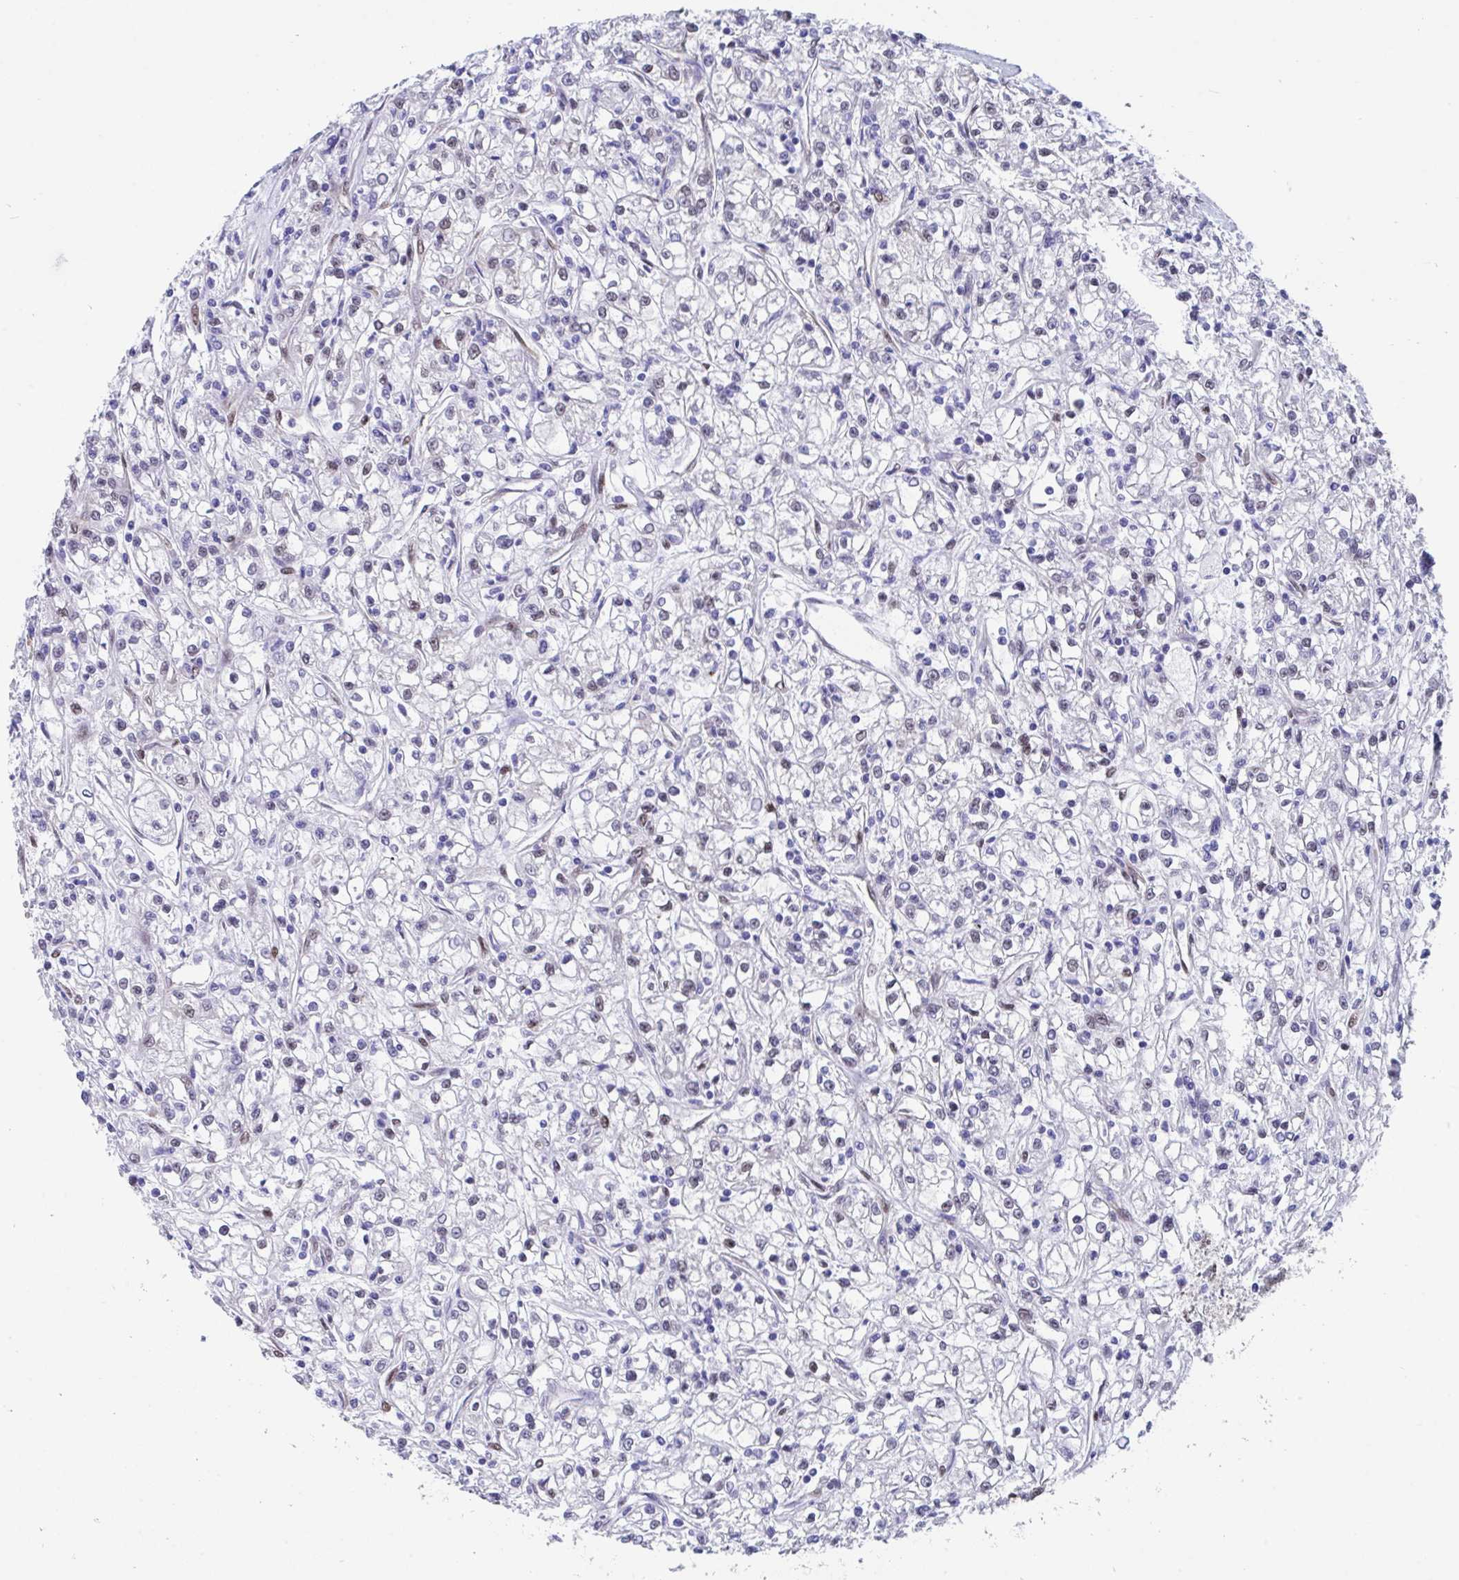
{"staining": {"intensity": "weak", "quantity": "<25%", "location": "nuclear"}, "tissue": "renal cancer", "cell_type": "Tumor cells", "image_type": "cancer", "snomed": [{"axis": "morphology", "description": "Adenocarcinoma, NOS"}, {"axis": "topography", "description": "Kidney"}], "caption": "The photomicrograph reveals no significant expression in tumor cells of adenocarcinoma (renal).", "gene": "RBPMS", "patient": {"sex": "female", "age": 59}}